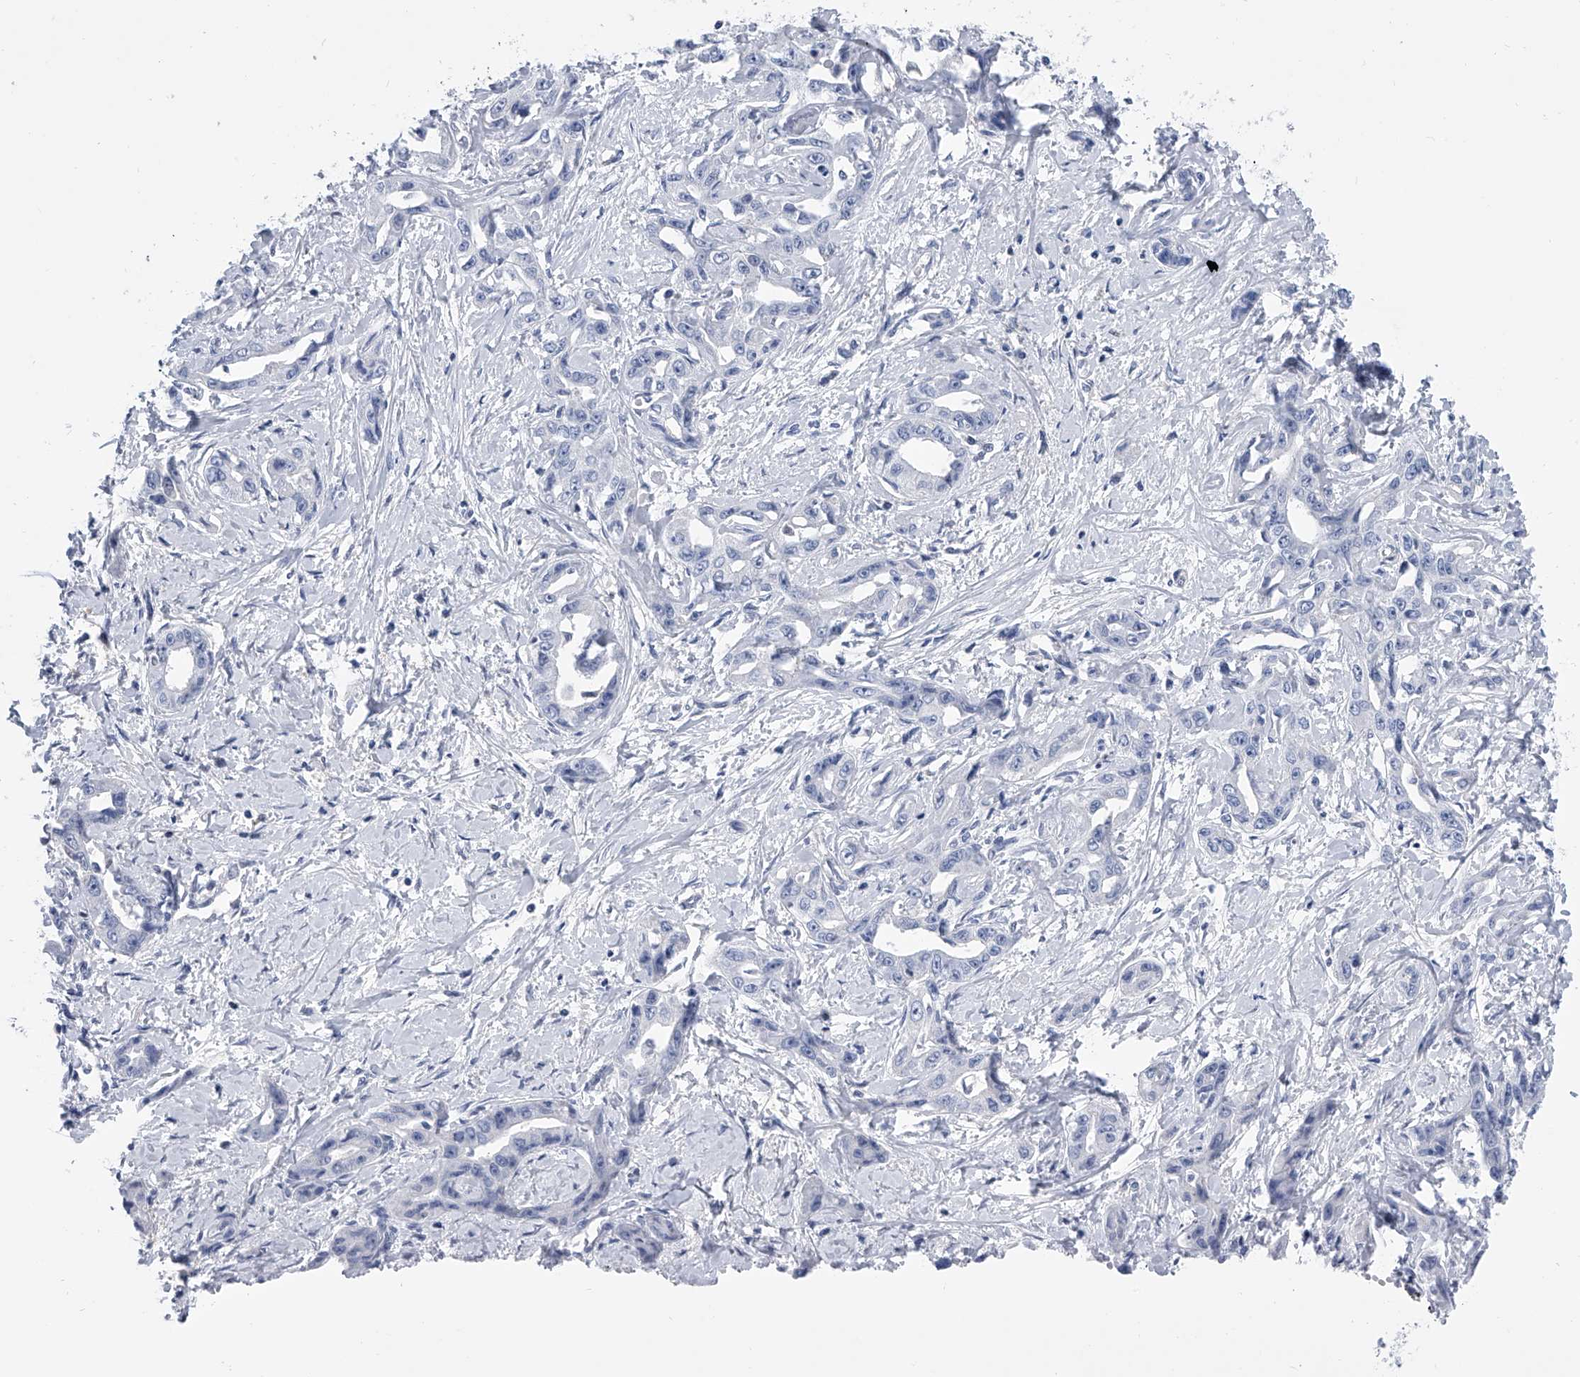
{"staining": {"intensity": "negative", "quantity": "none", "location": "none"}, "tissue": "liver cancer", "cell_type": "Tumor cells", "image_type": "cancer", "snomed": [{"axis": "morphology", "description": "Cholangiocarcinoma"}, {"axis": "topography", "description": "Liver"}], "caption": "A high-resolution image shows IHC staining of liver cancer, which shows no significant positivity in tumor cells. Brightfield microscopy of immunohistochemistry (IHC) stained with DAB (3,3'-diaminobenzidine) (brown) and hematoxylin (blue), captured at high magnification.", "gene": "SERPINB9", "patient": {"sex": "male", "age": 59}}